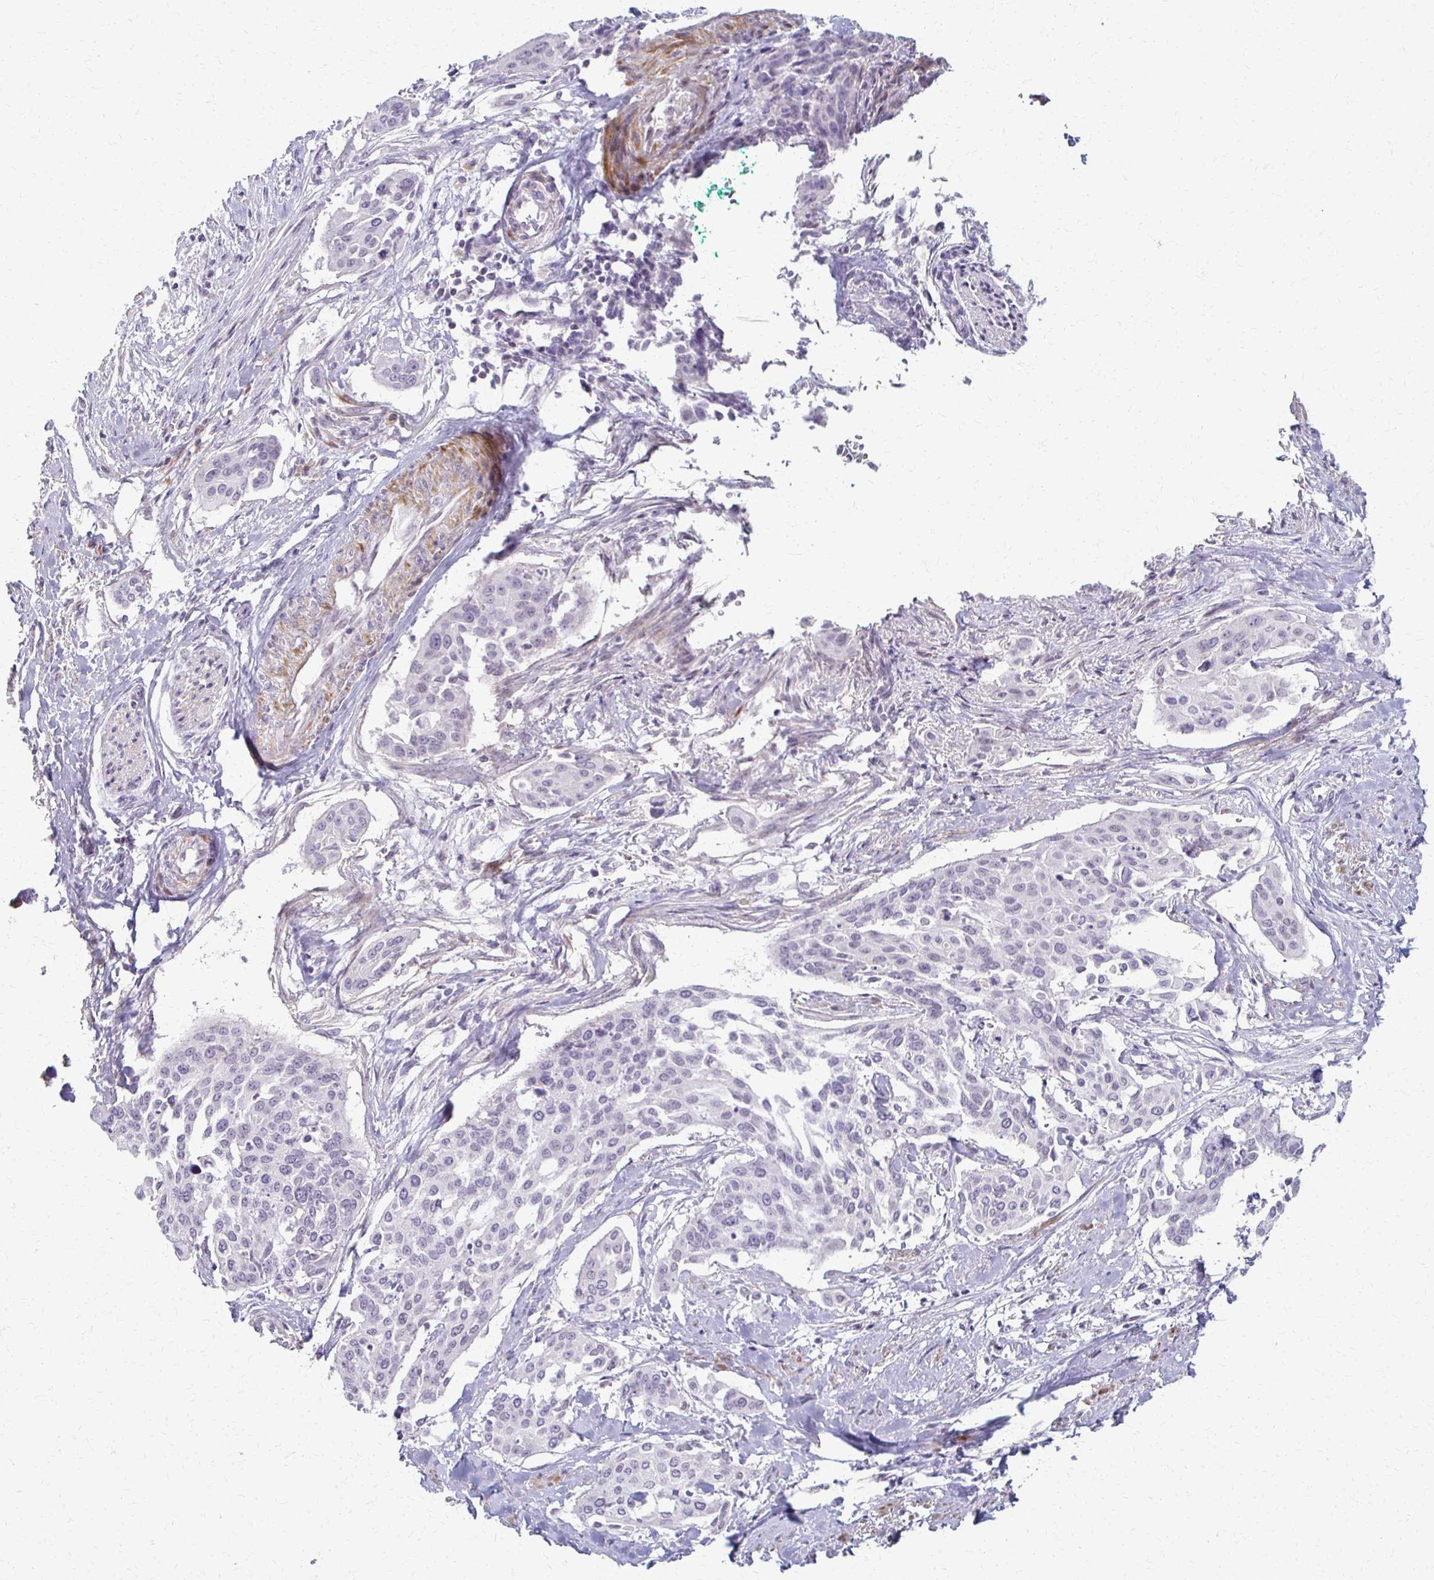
{"staining": {"intensity": "negative", "quantity": "none", "location": "none"}, "tissue": "cervical cancer", "cell_type": "Tumor cells", "image_type": "cancer", "snomed": [{"axis": "morphology", "description": "Squamous cell carcinoma, NOS"}, {"axis": "topography", "description": "Cervix"}], "caption": "The histopathology image shows no staining of tumor cells in cervical squamous cell carcinoma.", "gene": "FOXO4", "patient": {"sex": "female", "age": 44}}